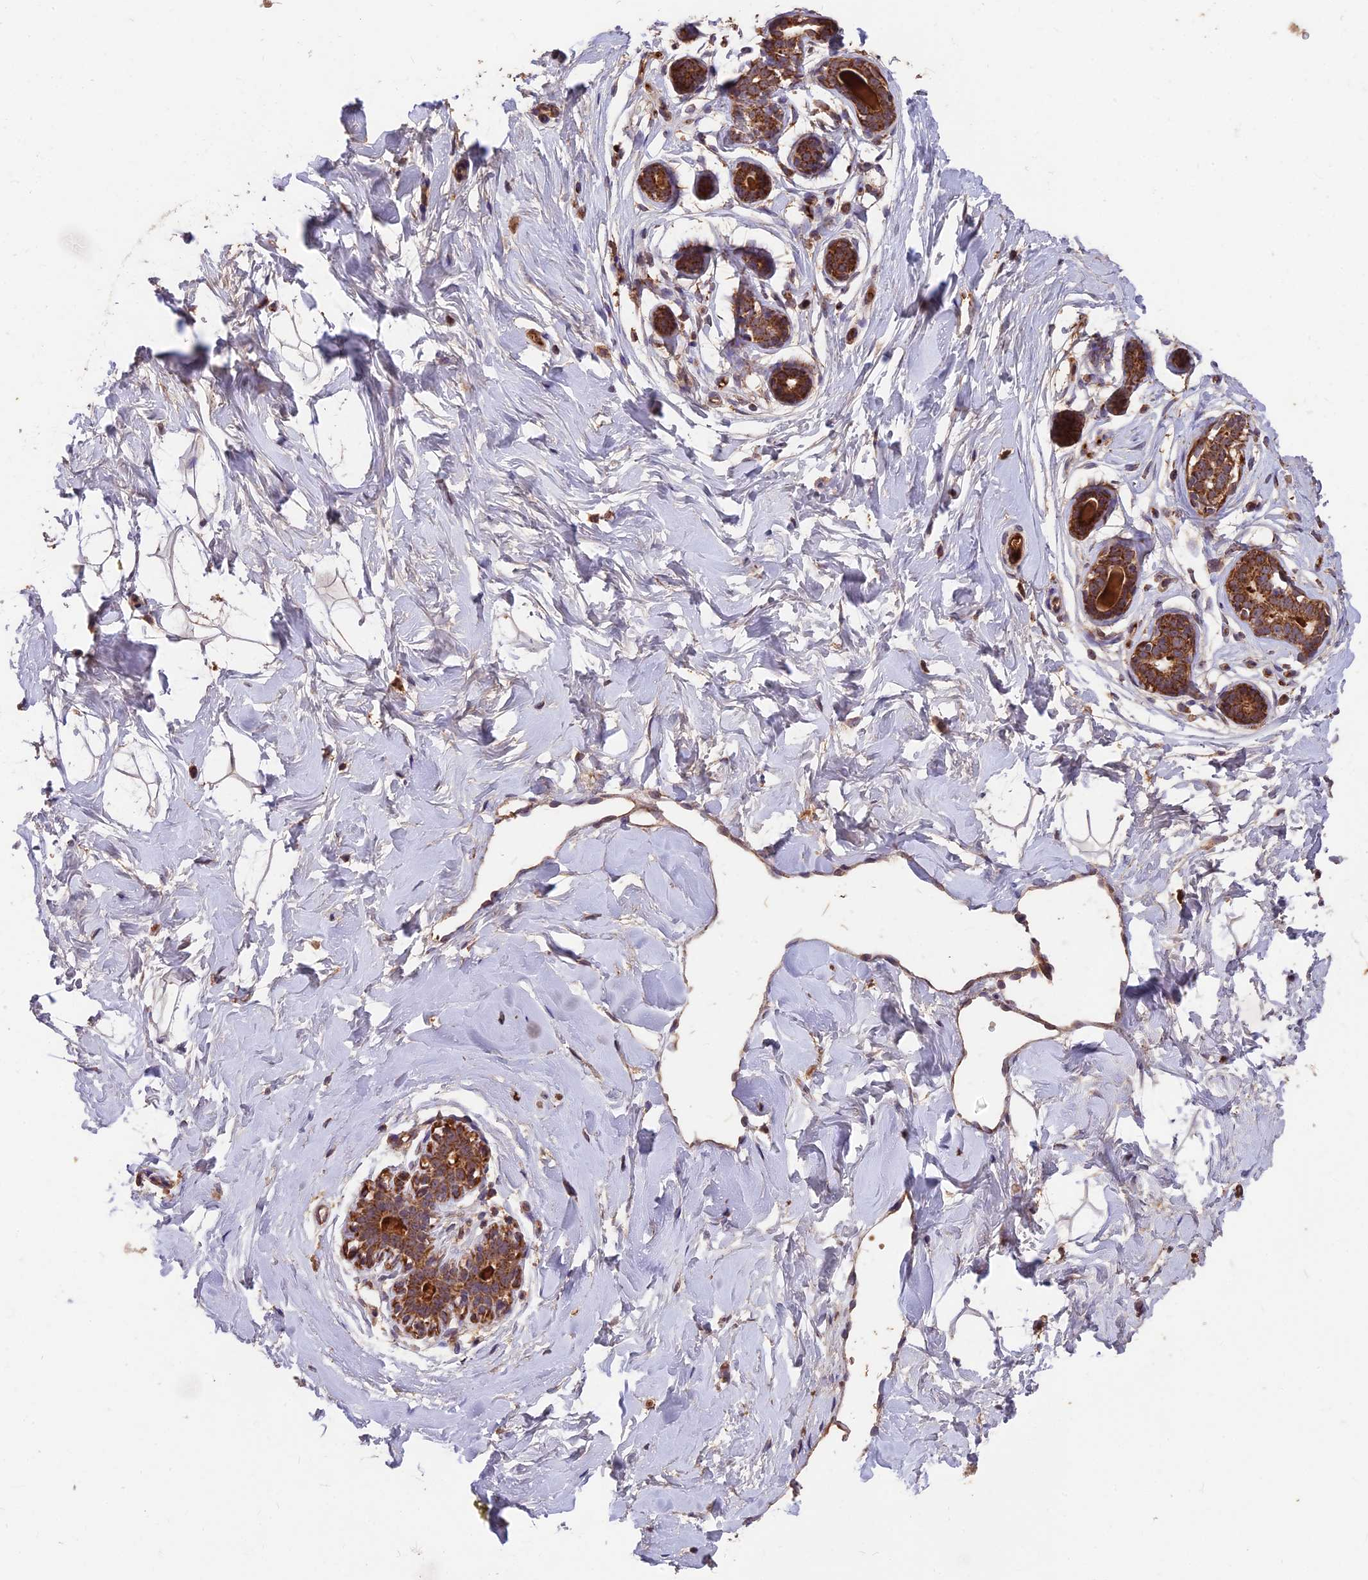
{"staining": {"intensity": "negative", "quantity": "none", "location": "none"}, "tissue": "breast", "cell_type": "Adipocytes", "image_type": "normal", "snomed": [{"axis": "morphology", "description": "Normal tissue, NOS"}, {"axis": "morphology", "description": "Adenoma, NOS"}, {"axis": "topography", "description": "Breast"}], "caption": "This is a photomicrograph of immunohistochemistry staining of normal breast, which shows no expression in adipocytes.", "gene": "IFT22", "patient": {"sex": "female", "age": 23}}